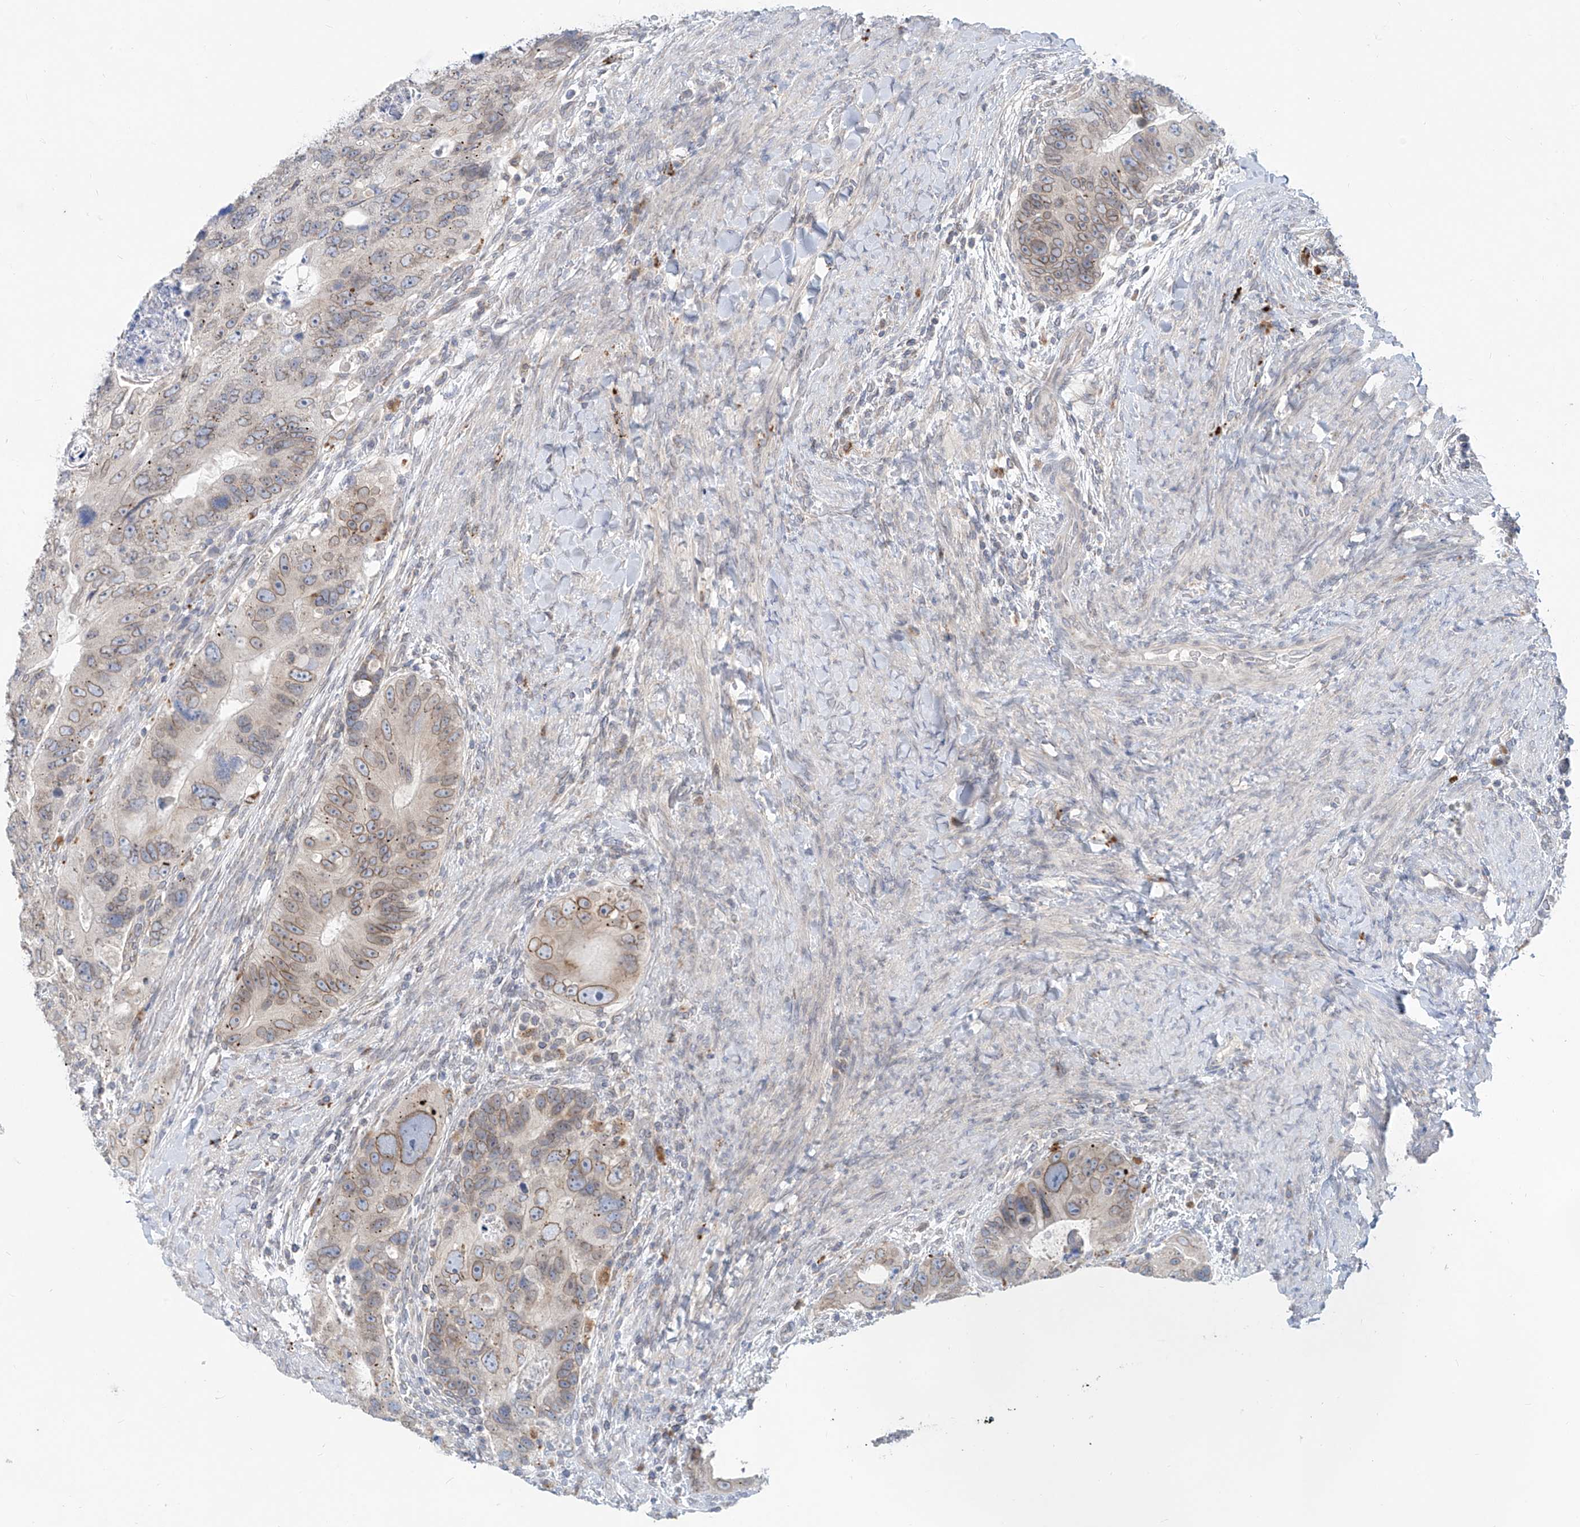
{"staining": {"intensity": "moderate", "quantity": "<25%", "location": "cytoplasmic/membranous"}, "tissue": "colorectal cancer", "cell_type": "Tumor cells", "image_type": "cancer", "snomed": [{"axis": "morphology", "description": "Adenocarcinoma, NOS"}, {"axis": "topography", "description": "Rectum"}], "caption": "The photomicrograph reveals a brown stain indicating the presence of a protein in the cytoplasmic/membranous of tumor cells in colorectal cancer.", "gene": "KRTAP25-1", "patient": {"sex": "male", "age": 59}}